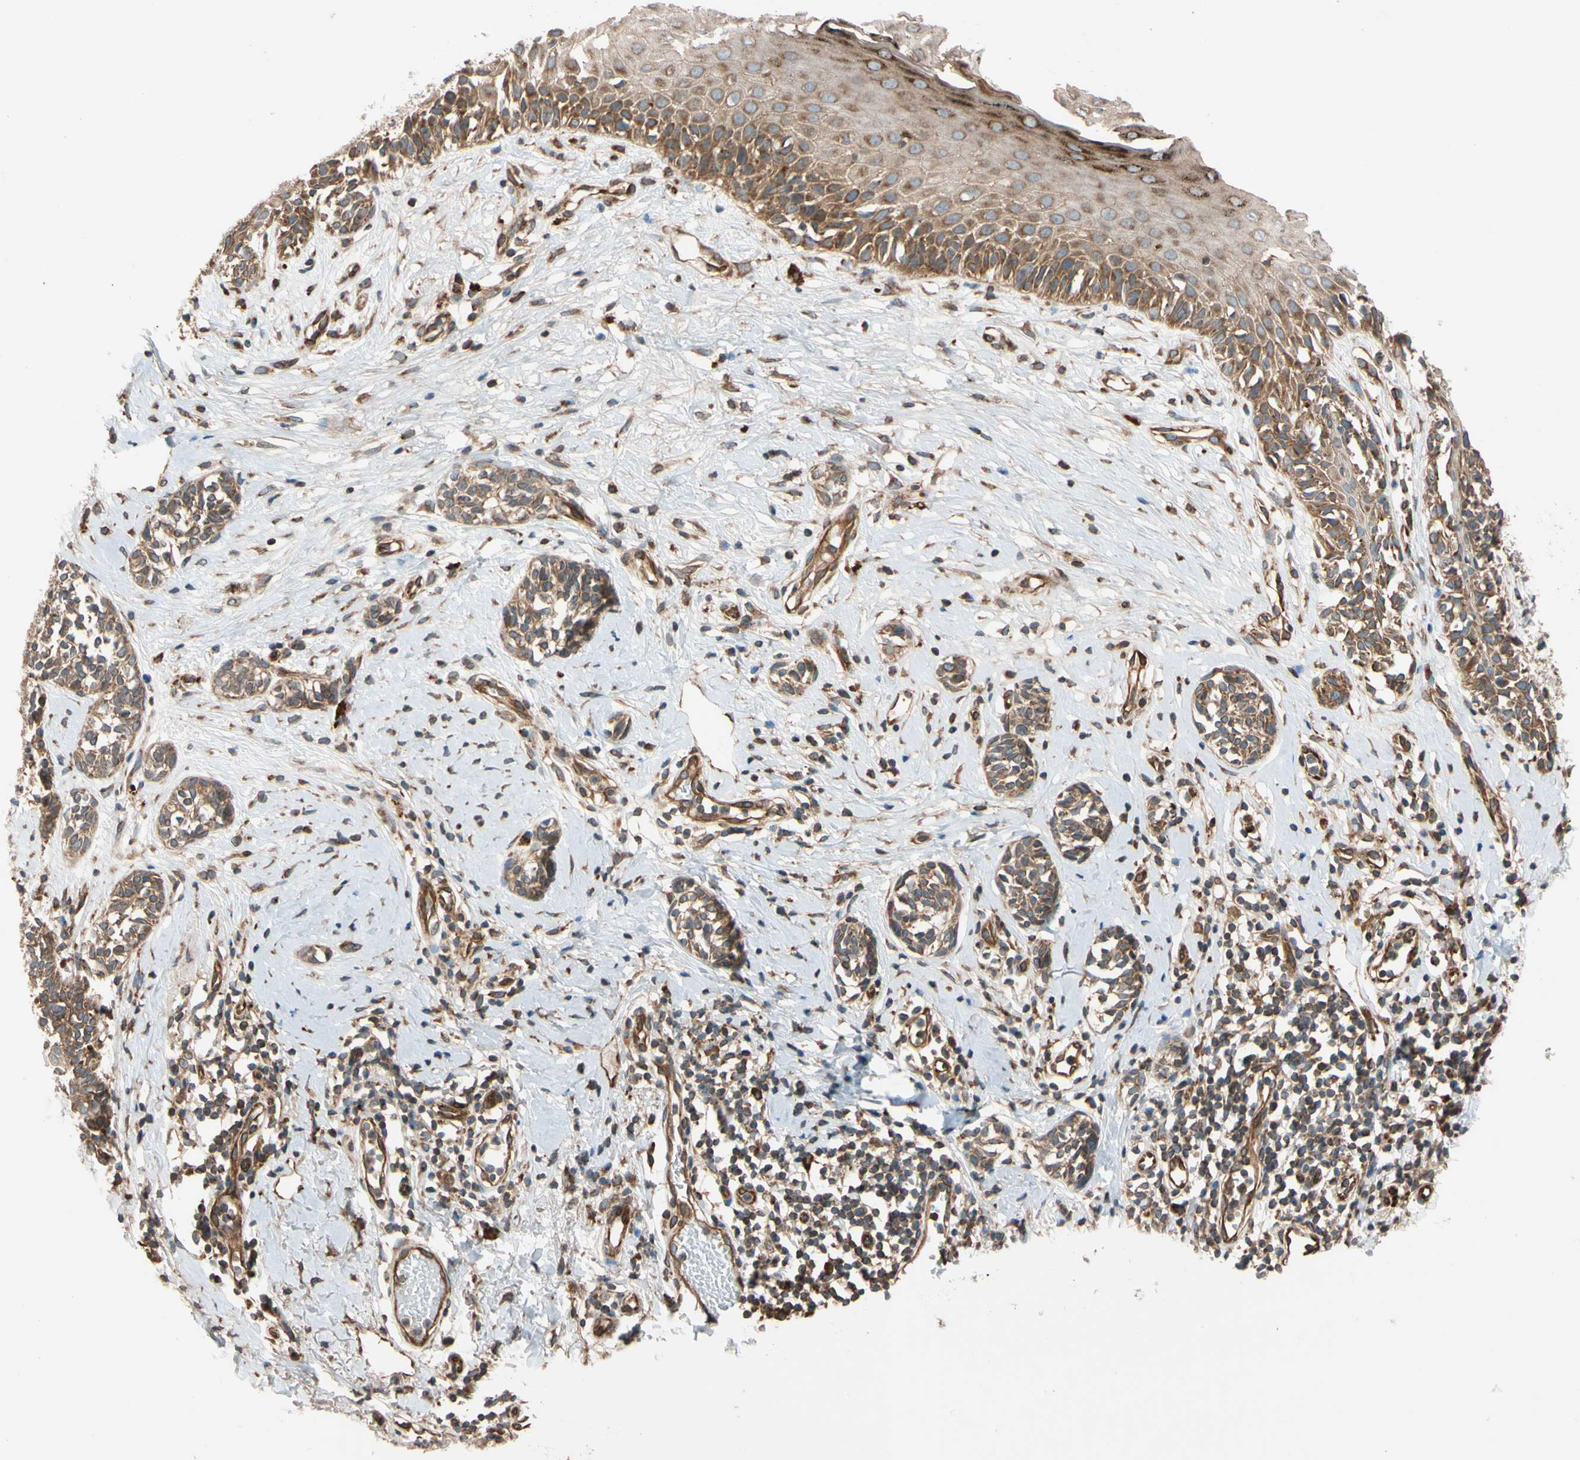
{"staining": {"intensity": "moderate", "quantity": ">75%", "location": "cytoplasmic/membranous"}, "tissue": "melanoma", "cell_type": "Tumor cells", "image_type": "cancer", "snomed": [{"axis": "morphology", "description": "Malignant melanoma, NOS"}, {"axis": "topography", "description": "Skin"}], "caption": "This is a photomicrograph of IHC staining of melanoma, which shows moderate expression in the cytoplasmic/membranous of tumor cells.", "gene": "PHYH", "patient": {"sex": "male", "age": 64}}